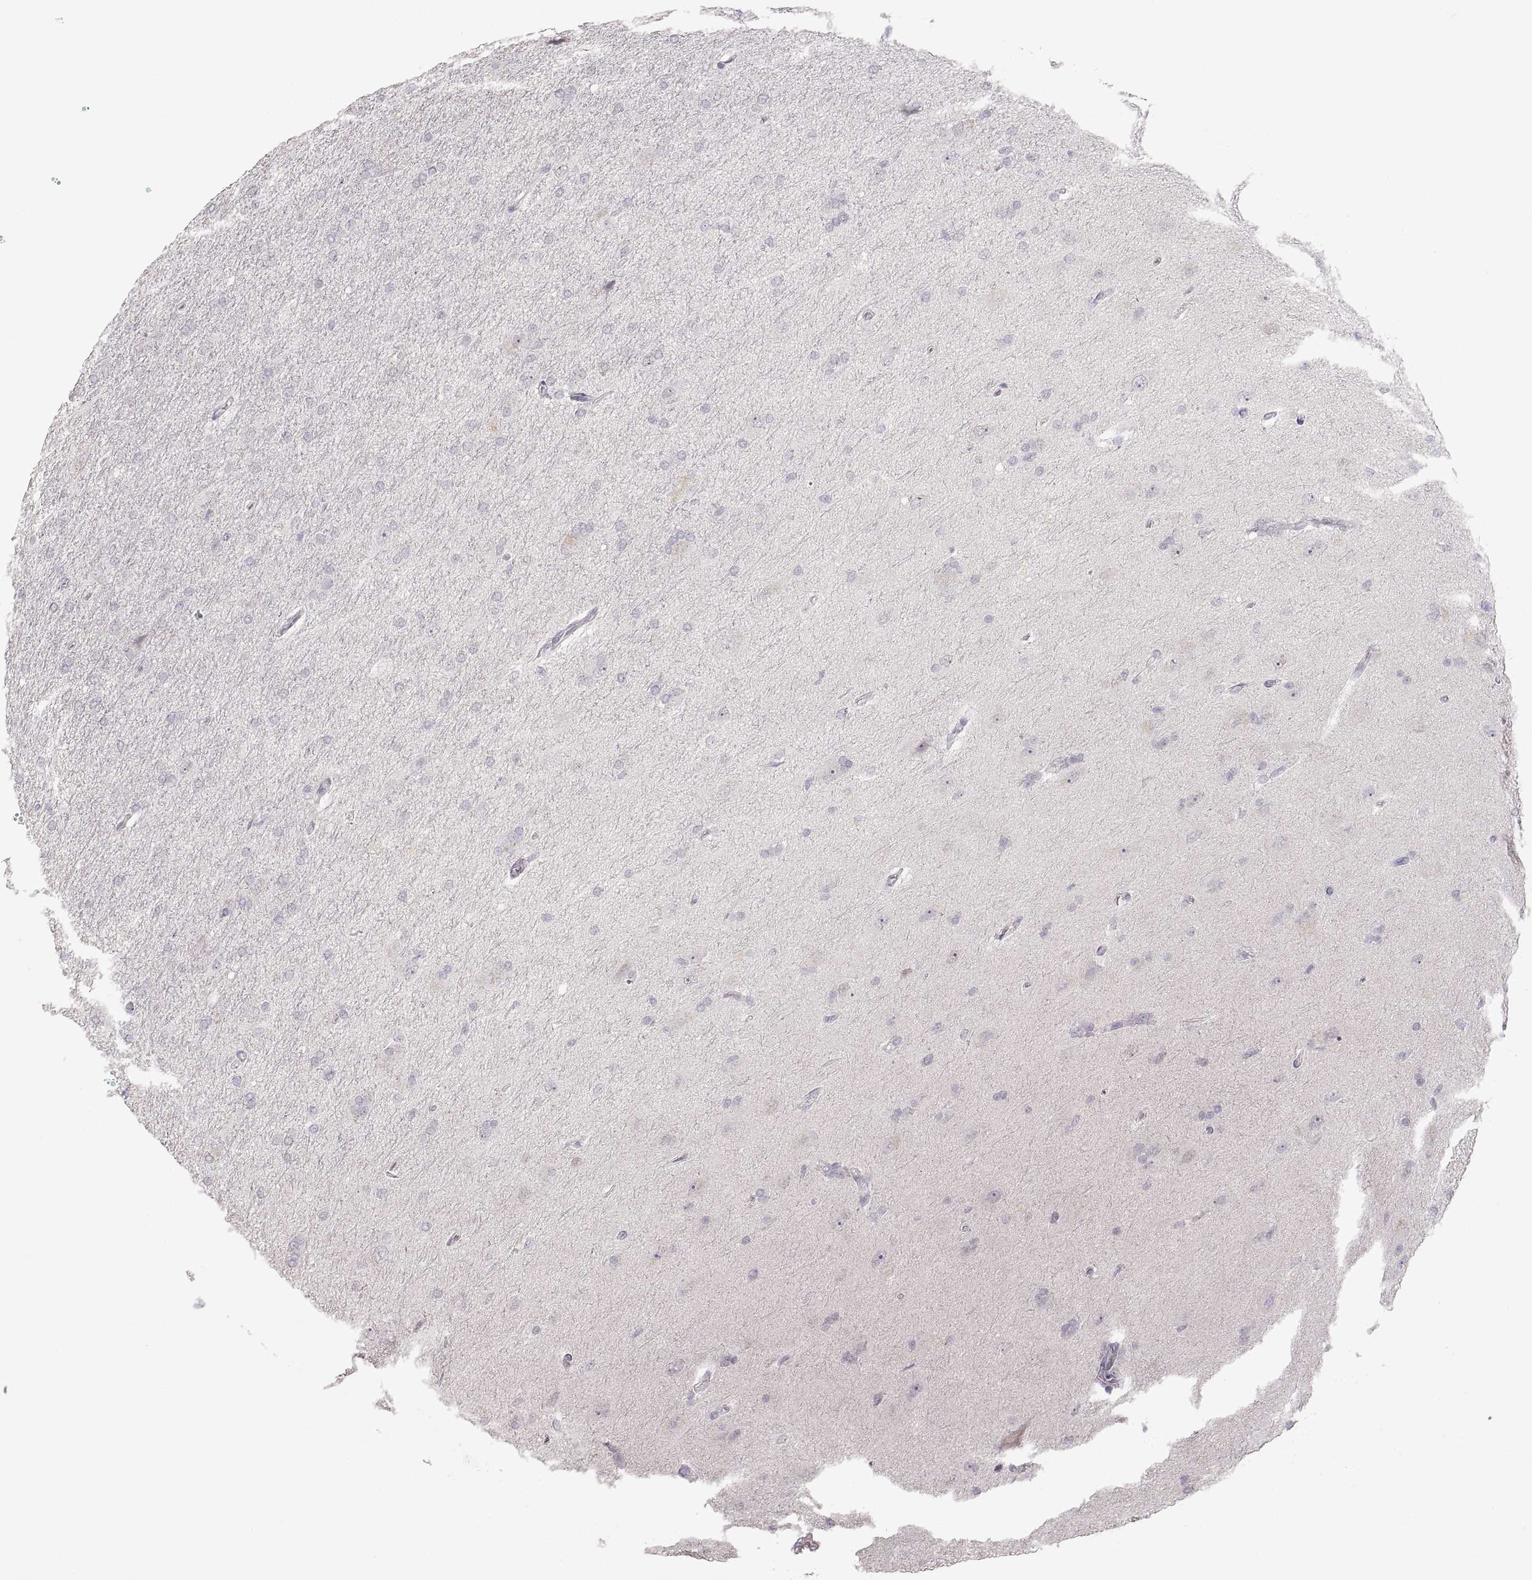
{"staining": {"intensity": "negative", "quantity": "none", "location": "none"}, "tissue": "glioma", "cell_type": "Tumor cells", "image_type": "cancer", "snomed": [{"axis": "morphology", "description": "Glioma, malignant, High grade"}, {"axis": "topography", "description": "Cerebral cortex"}], "caption": "There is no significant expression in tumor cells of high-grade glioma (malignant). (DAB (3,3'-diaminobenzidine) IHC visualized using brightfield microscopy, high magnification).", "gene": "PCSK2", "patient": {"sex": "male", "age": 70}}